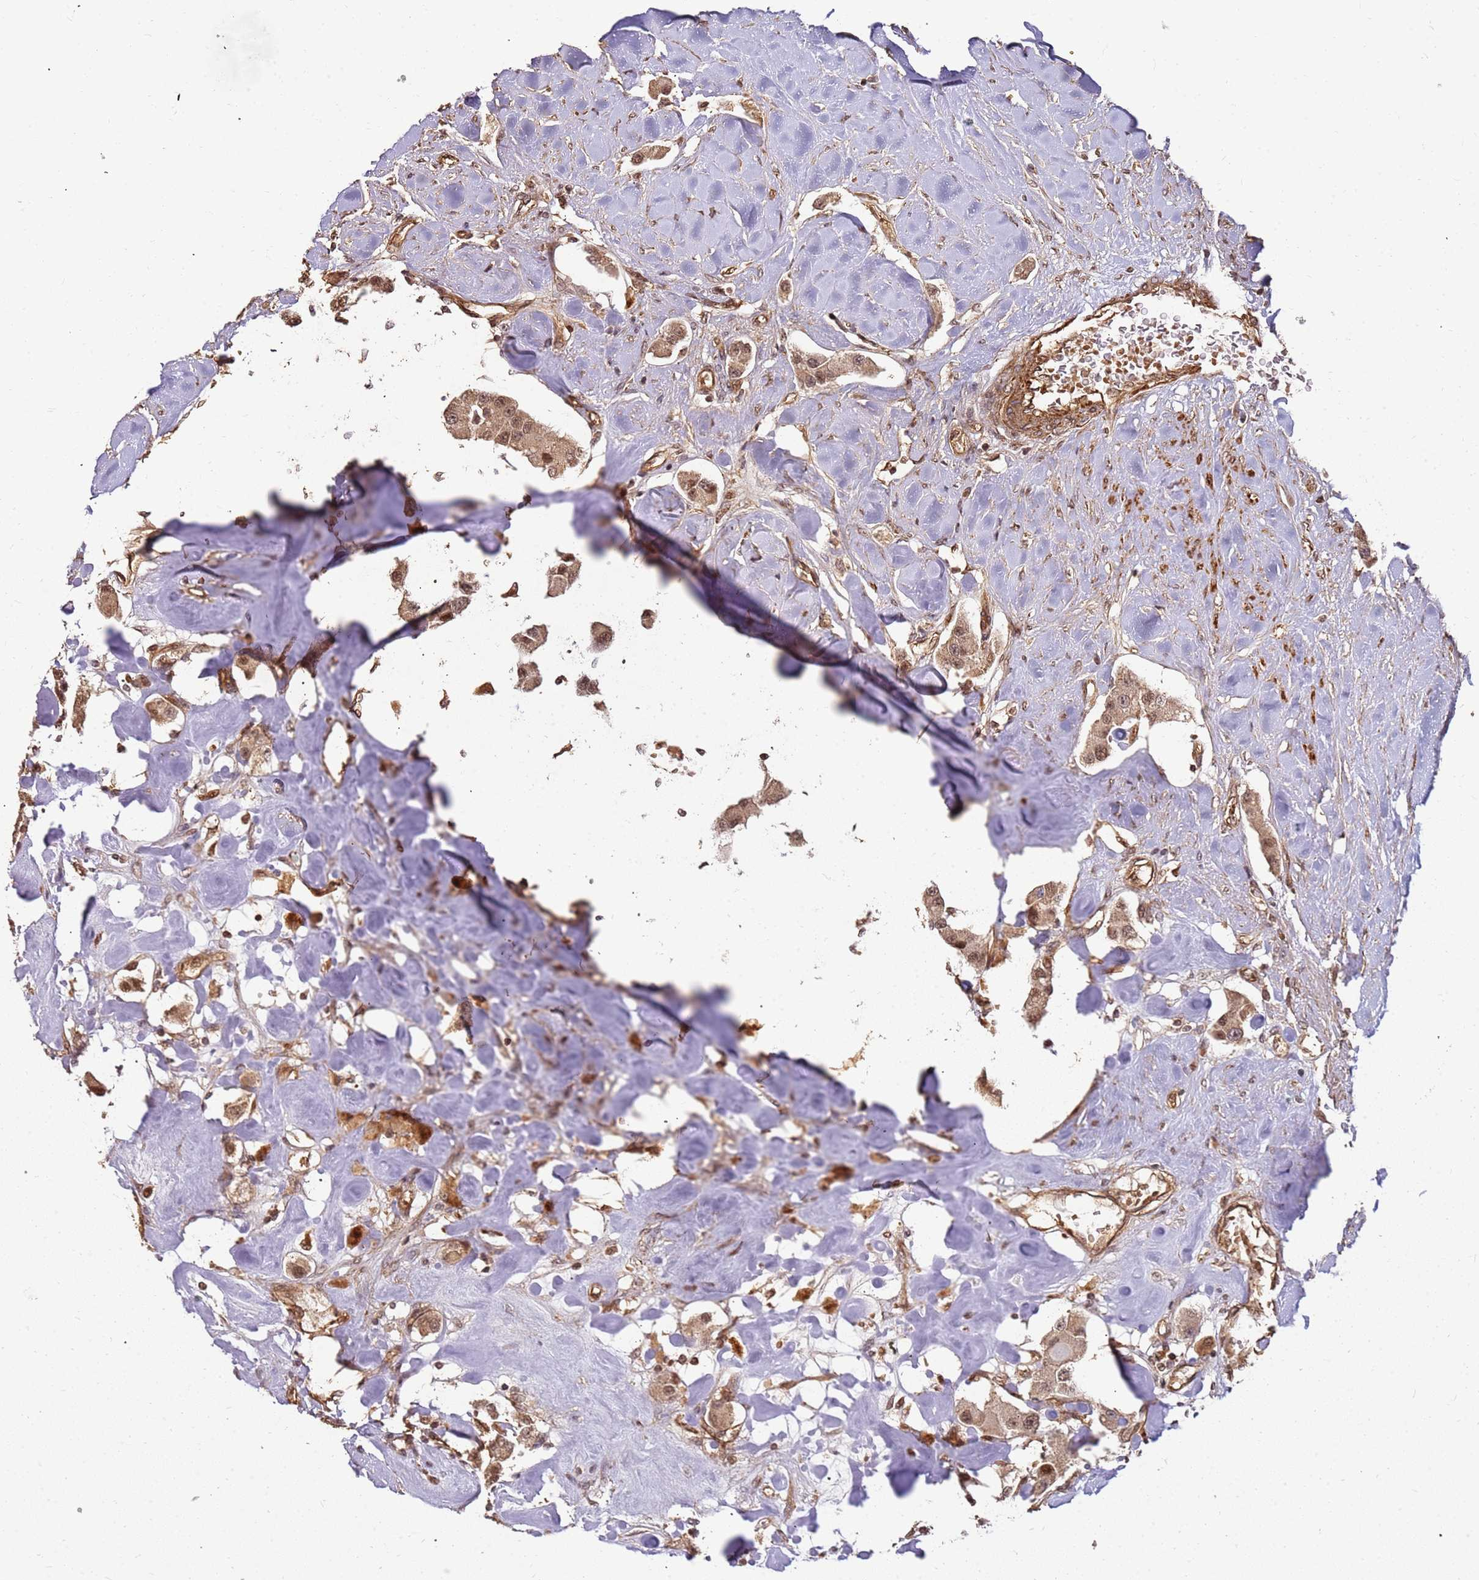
{"staining": {"intensity": "moderate", "quantity": ">75%", "location": "cytoplasmic/membranous,nuclear"}, "tissue": "carcinoid", "cell_type": "Tumor cells", "image_type": "cancer", "snomed": [{"axis": "morphology", "description": "Carcinoid, malignant, NOS"}, {"axis": "topography", "description": "Pancreas"}], "caption": "Immunohistochemistry (IHC) micrograph of carcinoid stained for a protein (brown), which shows medium levels of moderate cytoplasmic/membranous and nuclear expression in about >75% of tumor cells.", "gene": "ST18", "patient": {"sex": "male", "age": 41}}